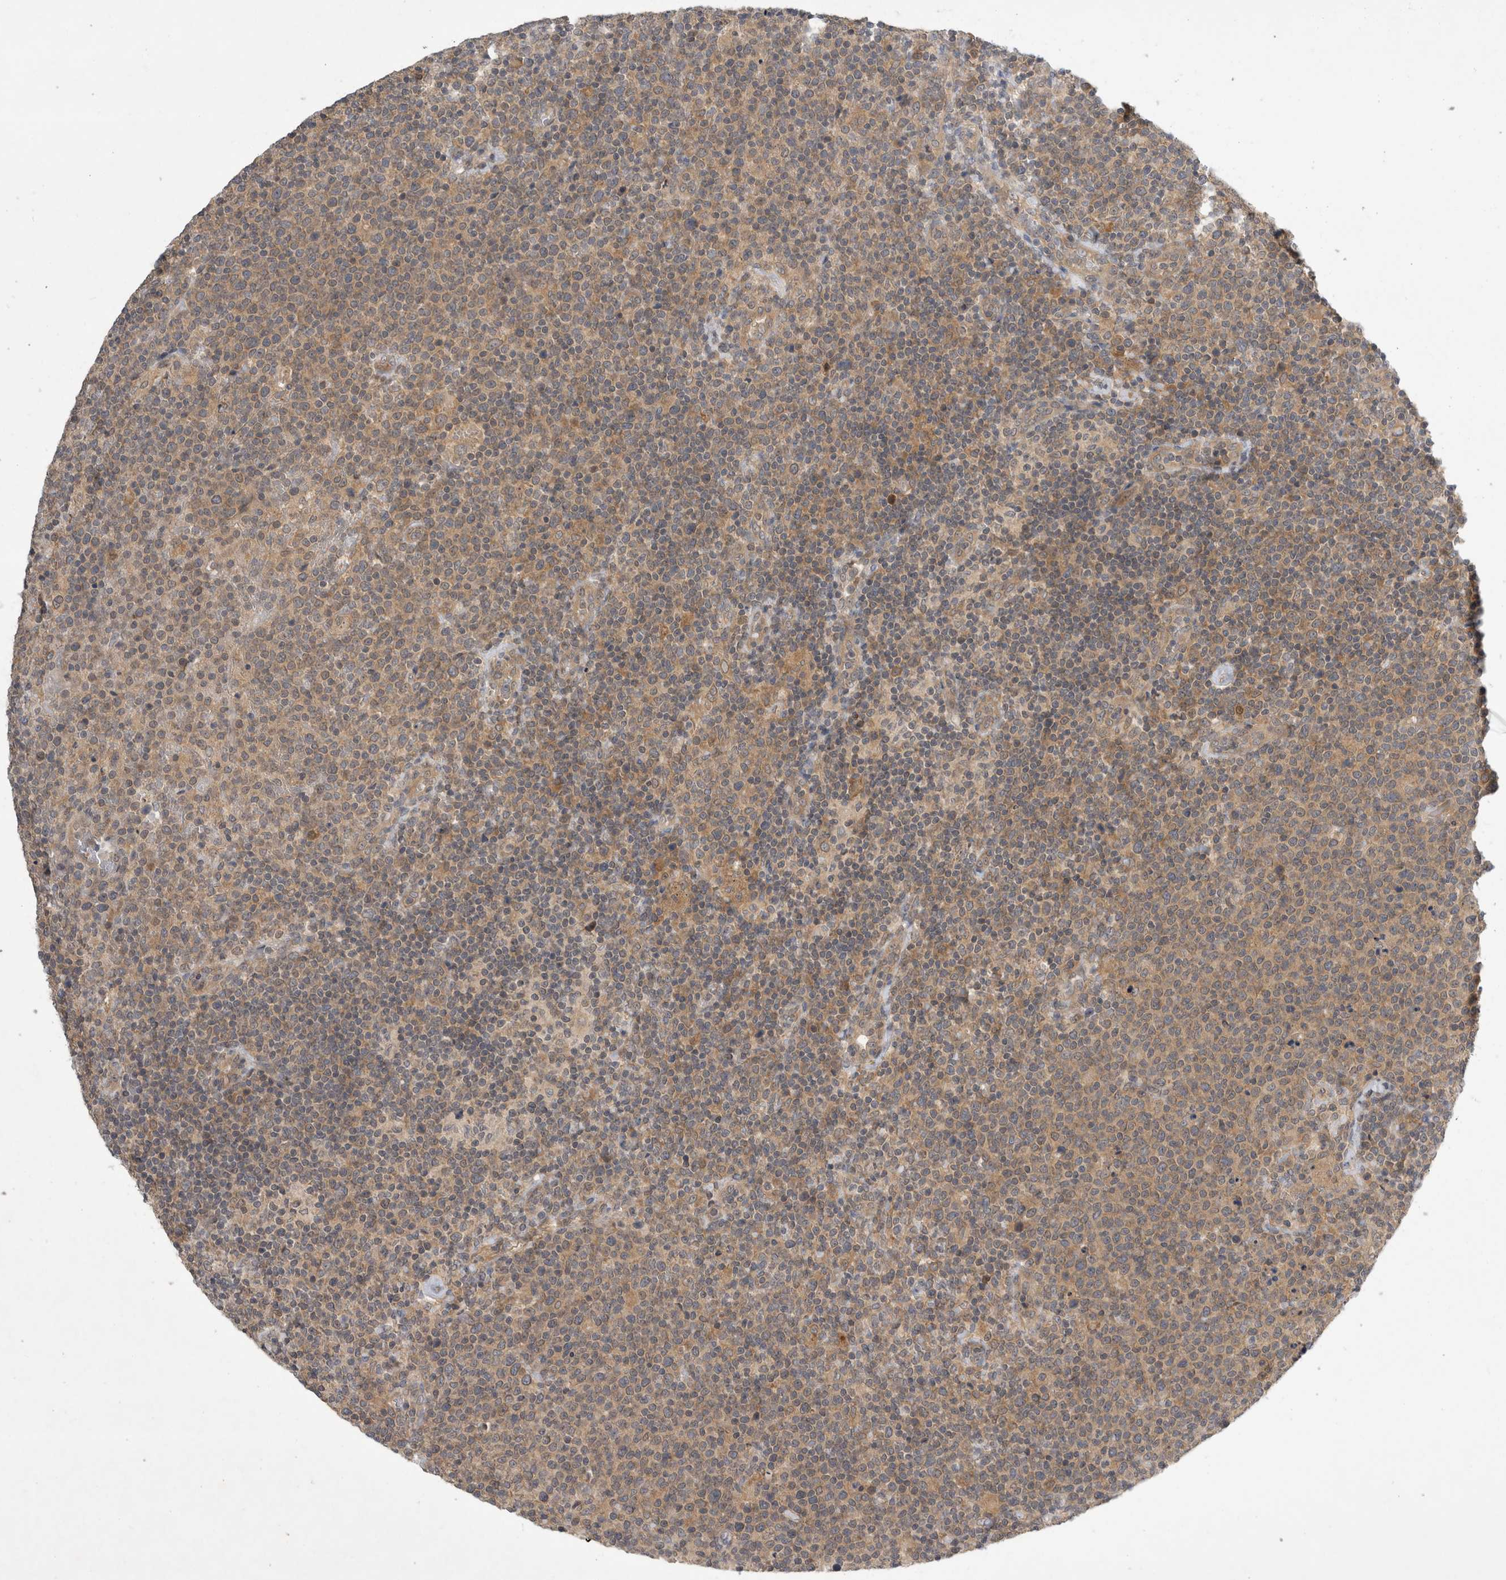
{"staining": {"intensity": "weak", "quantity": ">75%", "location": "cytoplasmic/membranous"}, "tissue": "lymphoma", "cell_type": "Tumor cells", "image_type": "cancer", "snomed": [{"axis": "morphology", "description": "Malignant lymphoma, non-Hodgkin's type, High grade"}, {"axis": "topography", "description": "Lymph node"}], "caption": "A low amount of weak cytoplasmic/membranous staining is seen in about >75% of tumor cells in malignant lymphoma, non-Hodgkin's type (high-grade) tissue.", "gene": "AASDHPPT", "patient": {"sex": "male", "age": 61}}